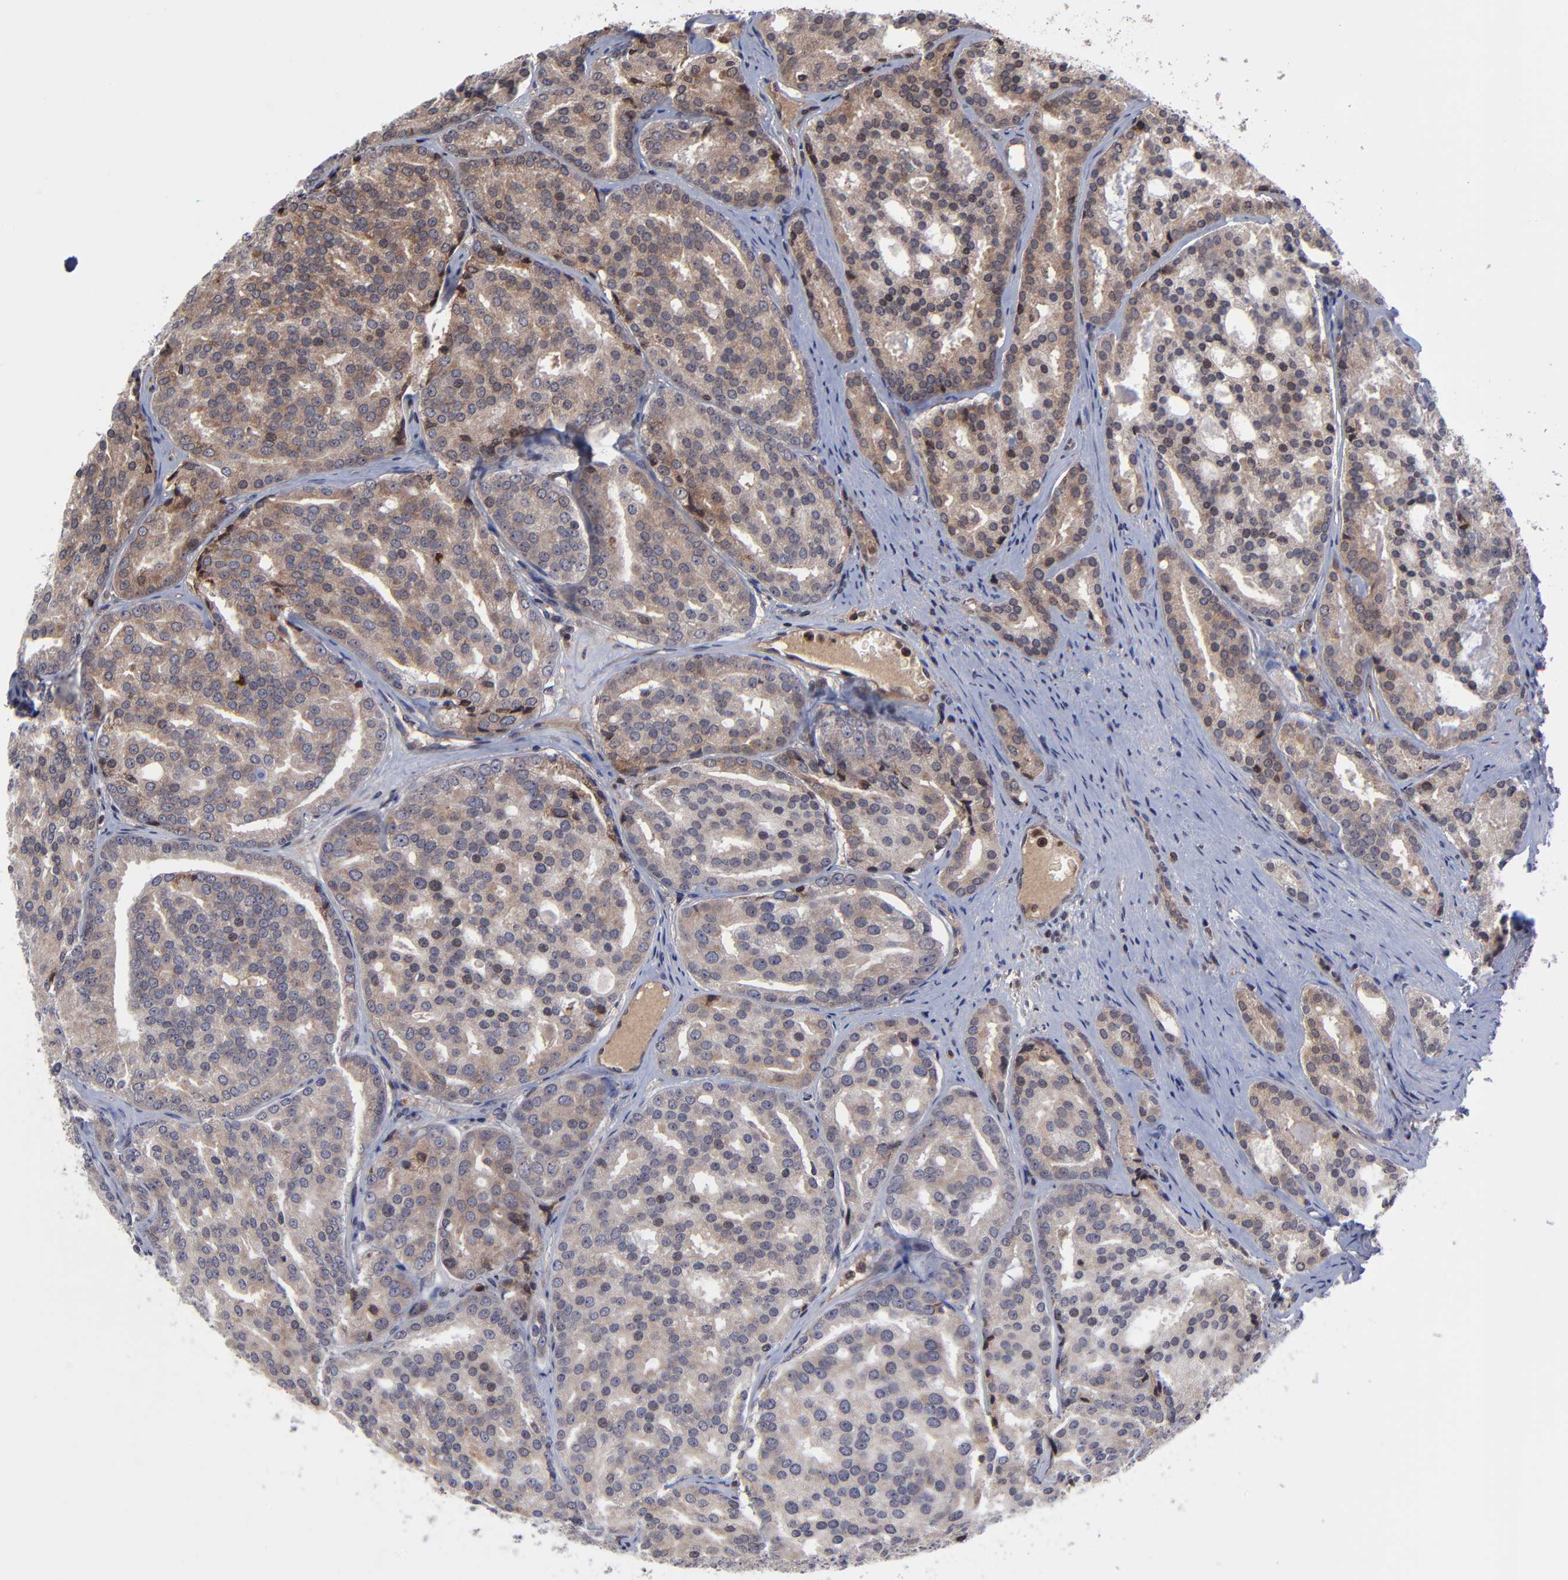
{"staining": {"intensity": "moderate", "quantity": "25%-75%", "location": "cytoplasmic/membranous"}, "tissue": "prostate cancer", "cell_type": "Tumor cells", "image_type": "cancer", "snomed": [{"axis": "morphology", "description": "Adenocarcinoma, High grade"}, {"axis": "topography", "description": "Prostate"}], "caption": "This is an image of IHC staining of prostate cancer, which shows moderate positivity in the cytoplasmic/membranous of tumor cells.", "gene": "UBE2L6", "patient": {"sex": "male", "age": 64}}